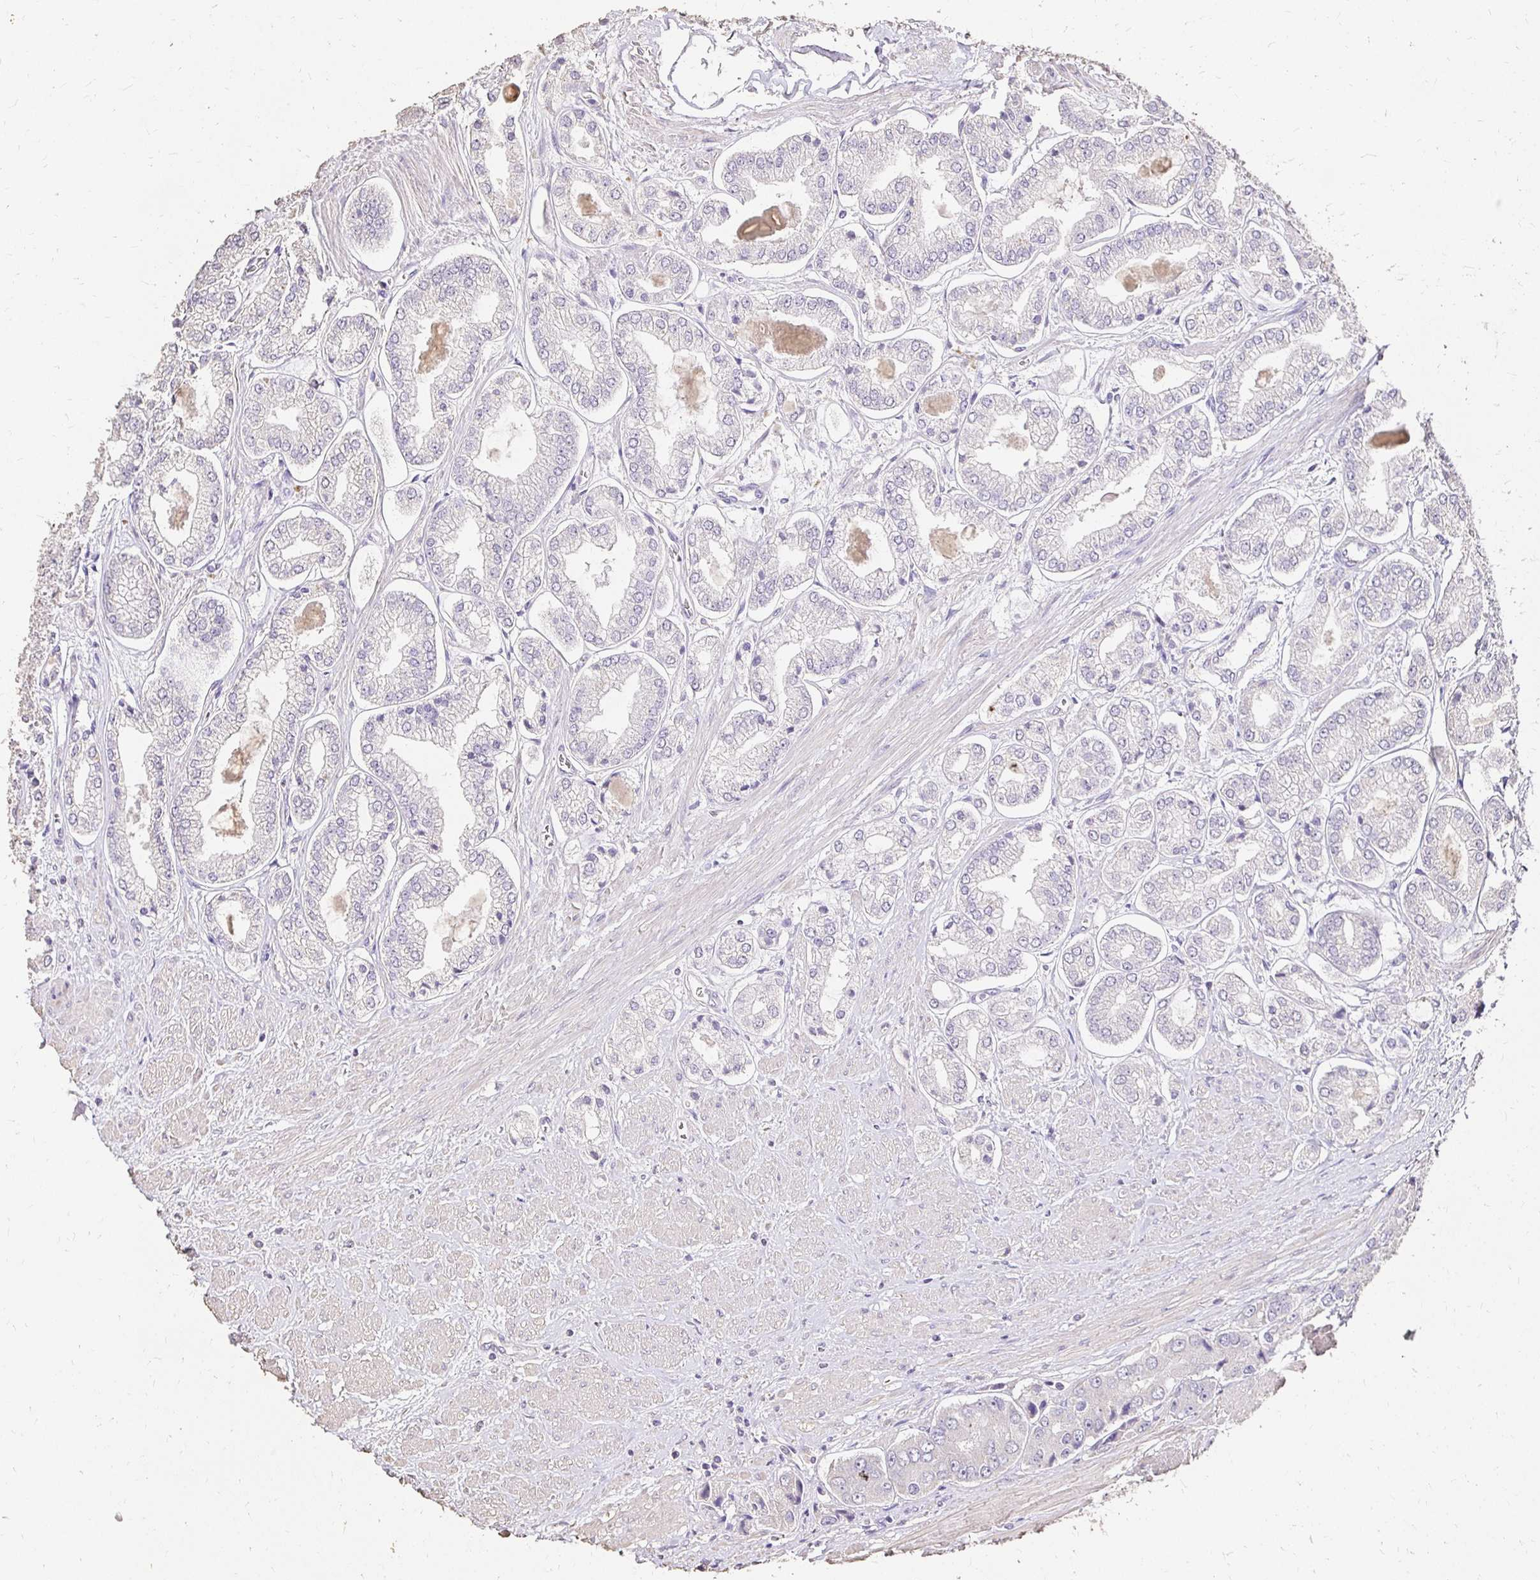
{"staining": {"intensity": "negative", "quantity": "none", "location": "none"}, "tissue": "prostate cancer", "cell_type": "Tumor cells", "image_type": "cancer", "snomed": [{"axis": "morphology", "description": "Adenocarcinoma, Low grade"}, {"axis": "topography", "description": "Prostate"}], "caption": "This is an IHC photomicrograph of prostate low-grade adenocarcinoma. There is no staining in tumor cells.", "gene": "UGT1A6", "patient": {"sex": "male", "age": 69}}